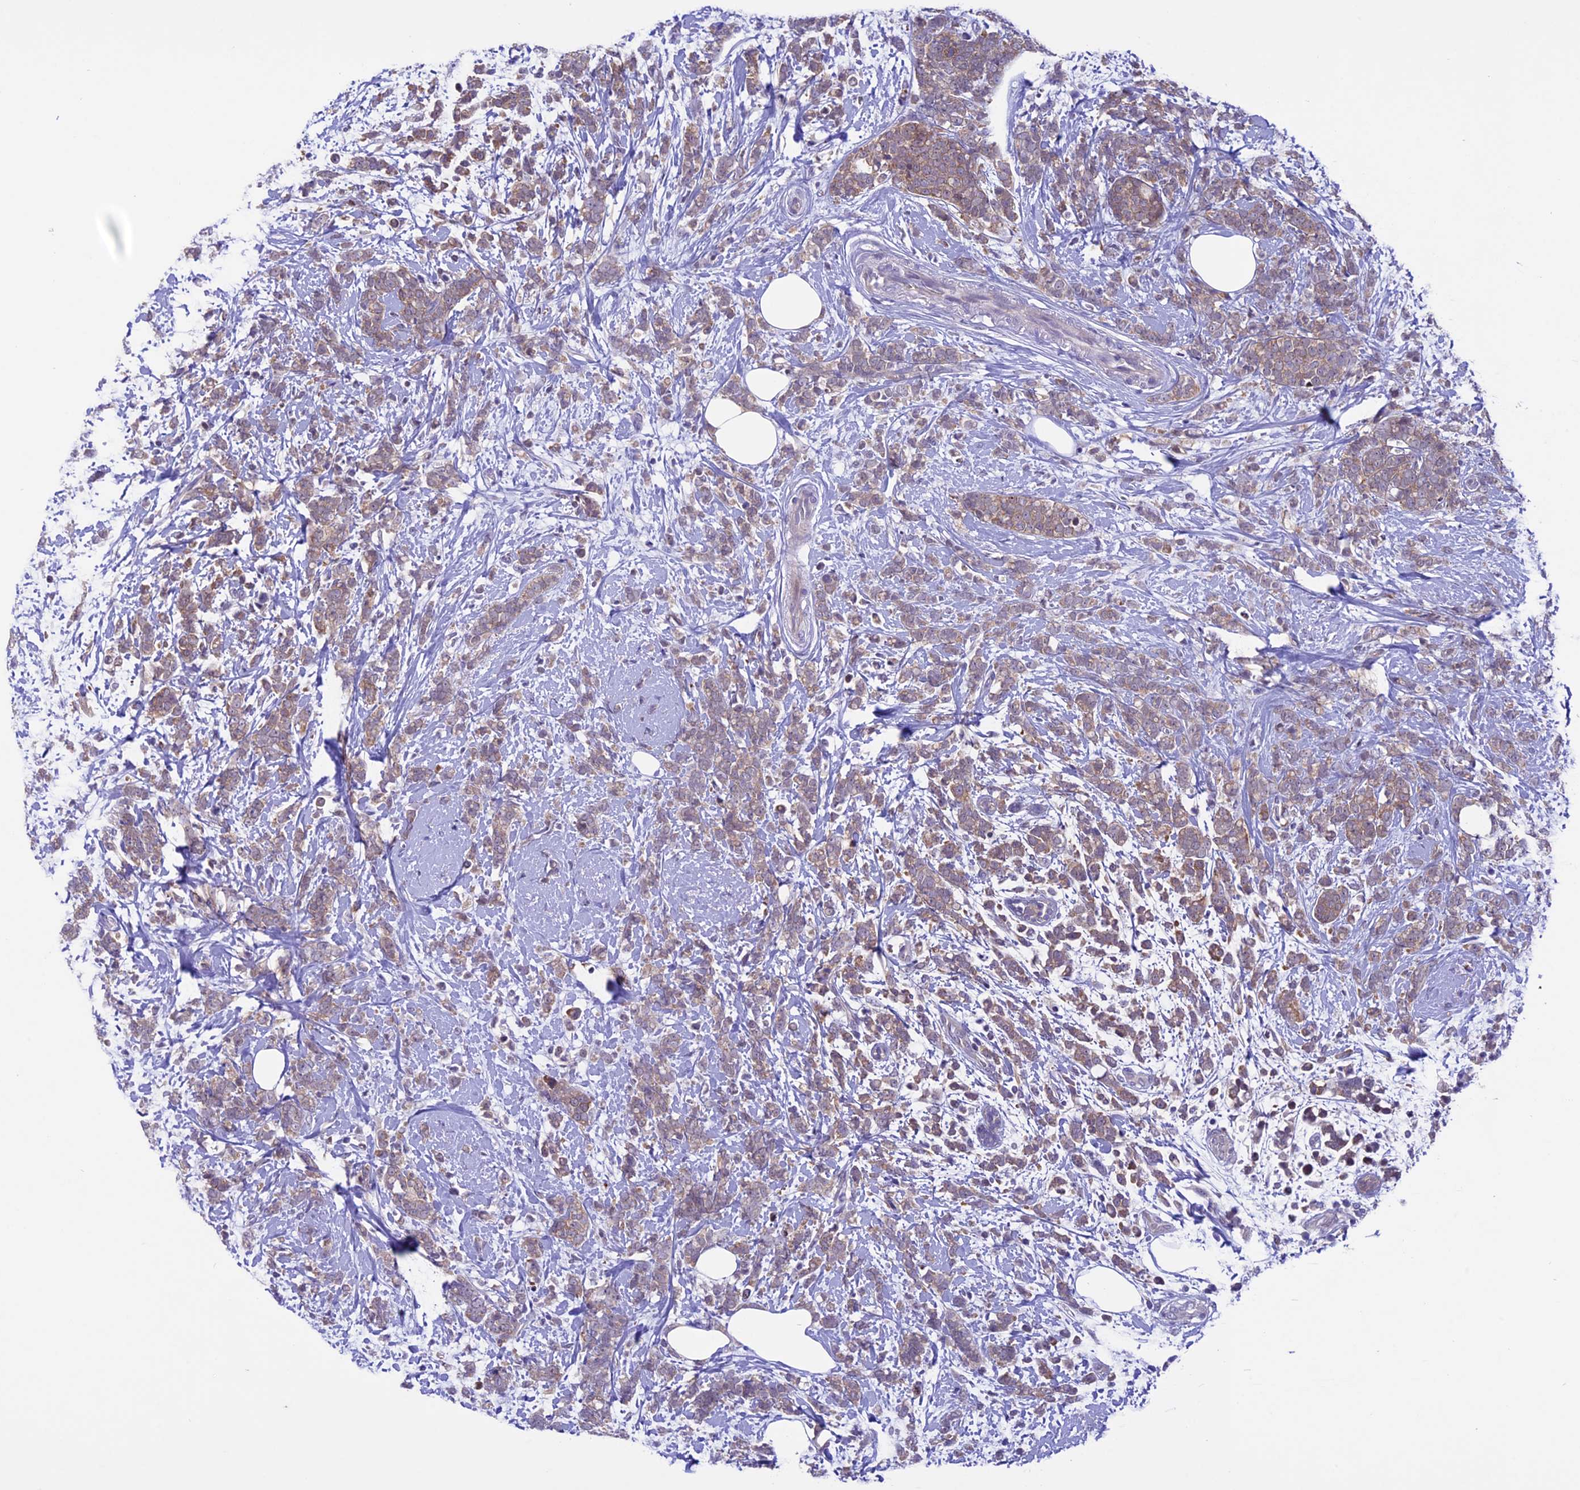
{"staining": {"intensity": "weak", "quantity": ">75%", "location": "cytoplasmic/membranous"}, "tissue": "breast cancer", "cell_type": "Tumor cells", "image_type": "cancer", "snomed": [{"axis": "morphology", "description": "Lobular carcinoma"}, {"axis": "topography", "description": "Breast"}], "caption": "Weak cytoplasmic/membranous protein positivity is identified in approximately >75% of tumor cells in breast cancer (lobular carcinoma).", "gene": "XKR7", "patient": {"sex": "female", "age": 58}}